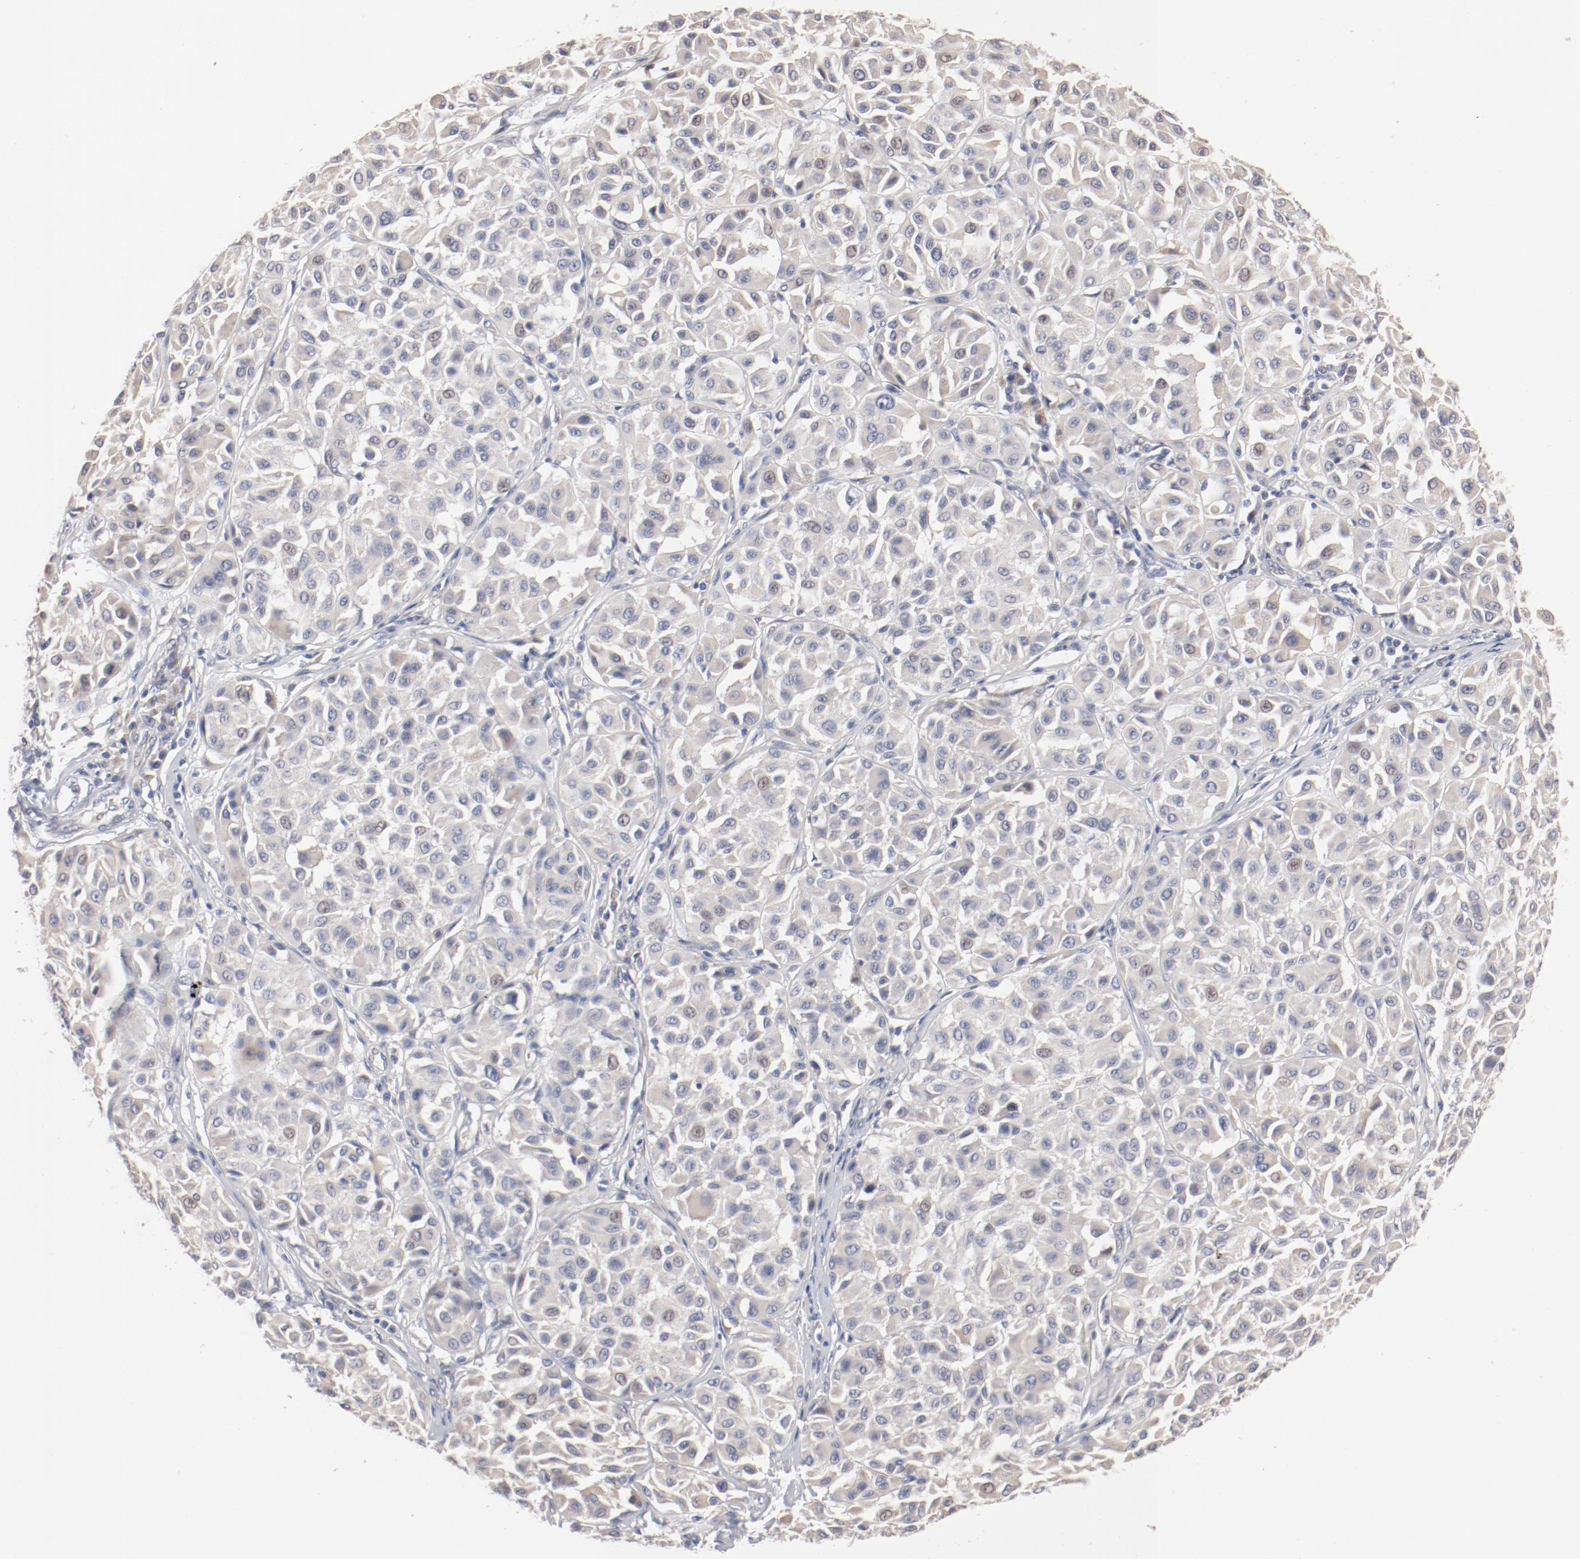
{"staining": {"intensity": "weak", "quantity": "<25%", "location": "cytoplasmic/membranous"}, "tissue": "melanoma", "cell_type": "Tumor cells", "image_type": "cancer", "snomed": [{"axis": "morphology", "description": "Malignant melanoma, Metastatic site"}, {"axis": "topography", "description": "Soft tissue"}], "caption": "This micrograph is of melanoma stained with immunohistochemistry (IHC) to label a protein in brown with the nuclei are counter-stained blue. There is no staining in tumor cells.", "gene": "AK7", "patient": {"sex": "male", "age": 41}}